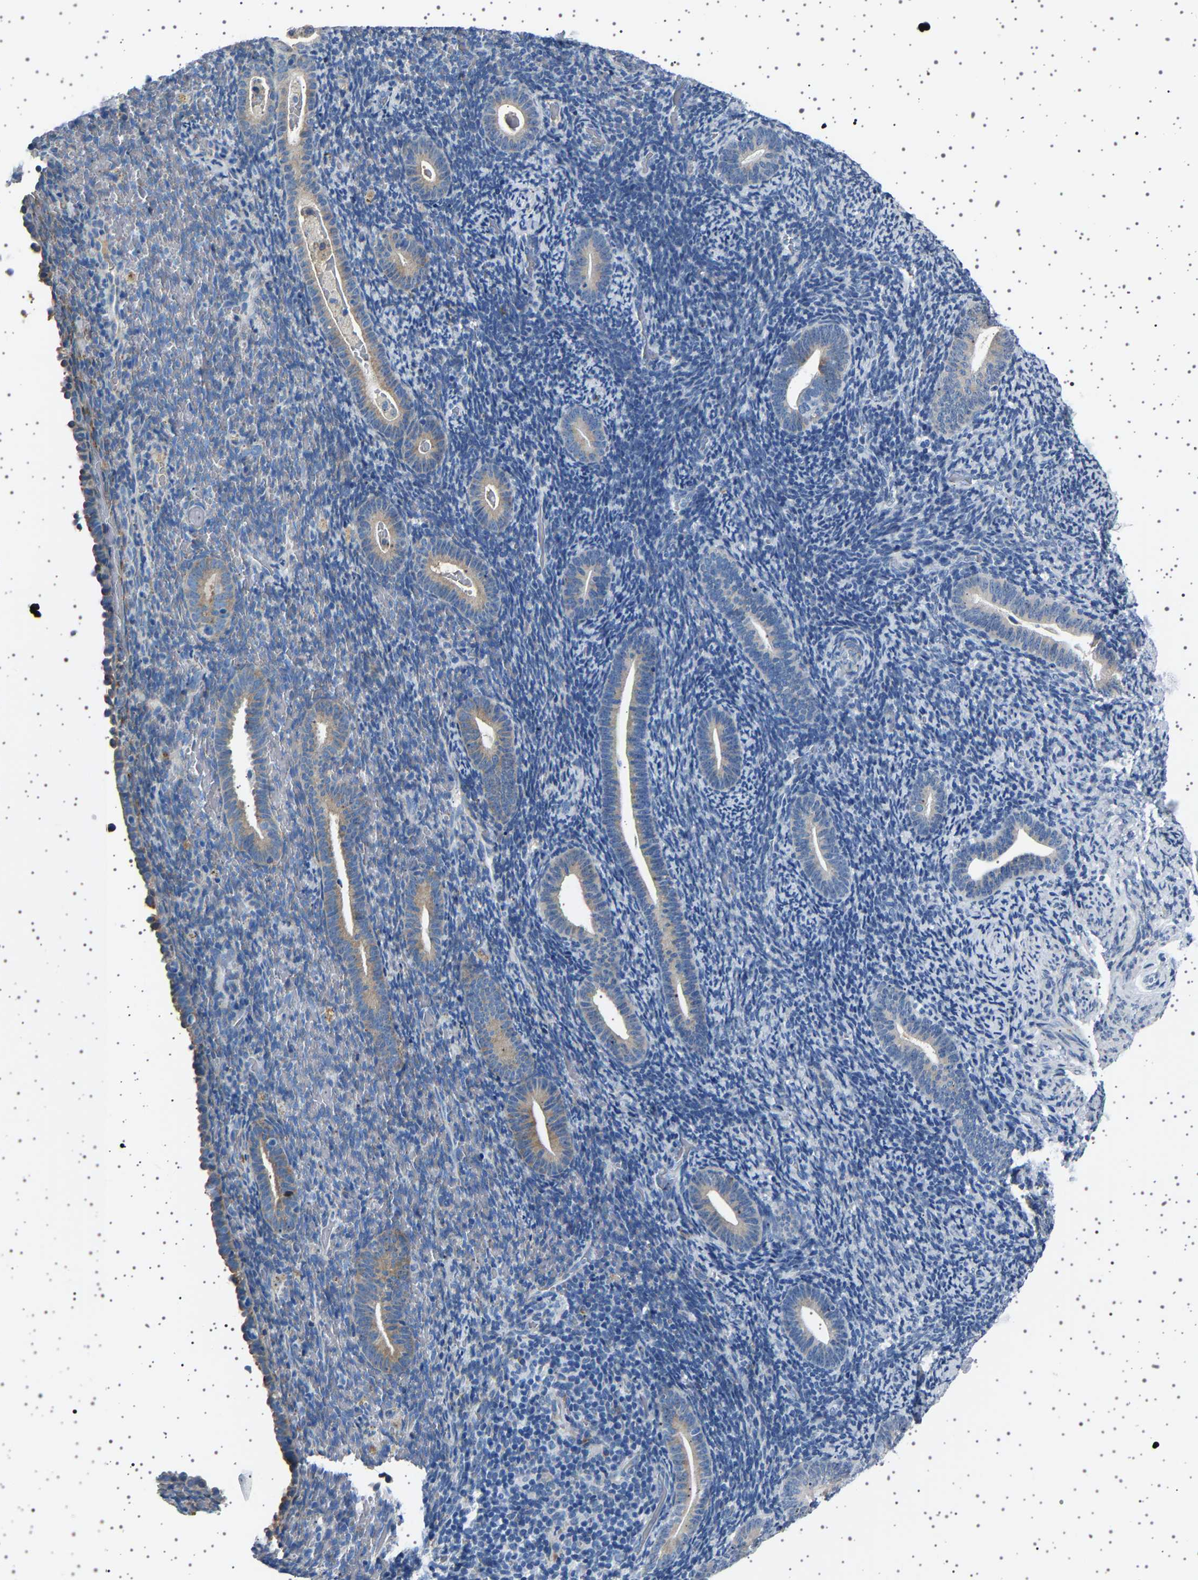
{"staining": {"intensity": "negative", "quantity": "none", "location": "none"}, "tissue": "endometrium", "cell_type": "Cells in endometrial stroma", "image_type": "normal", "snomed": [{"axis": "morphology", "description": "Normal tissue, NOS"}, {"axis": "topography", "description": "Endometrium"}], "caption": "Immunohistochemistry photomicrograph of normal endometrium: human endometrium stained with DAB (3,3'-diaminobenzidine) displays no significant protein expression in cells in endometrial stroma.", "gene": "FTCD", "patient": {"sex": "female", "age": 51}}